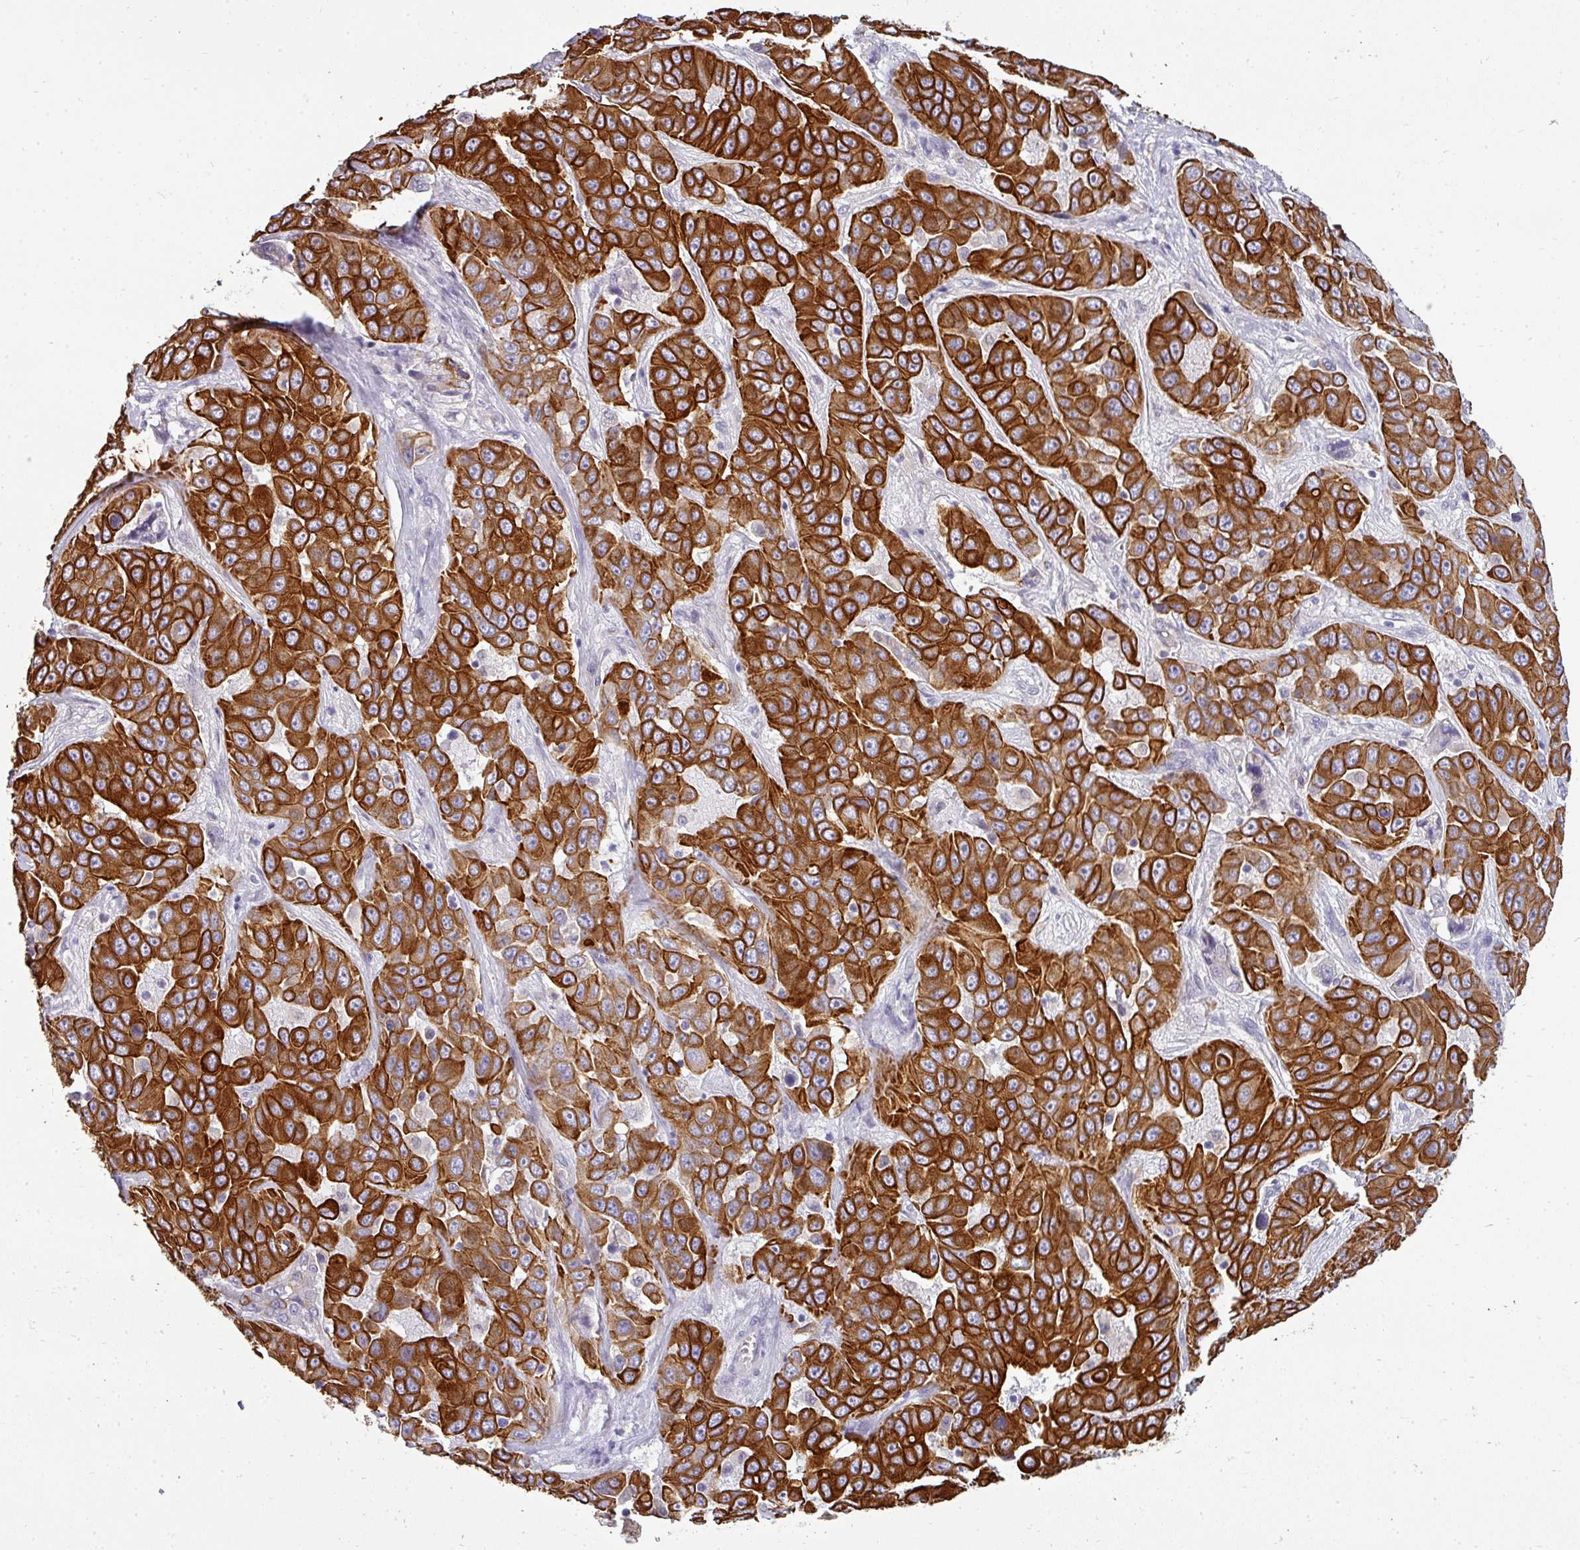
{"staining": {"intensity": "strong", "quantity": ">75%", "location": "cytoplasmic/membranous"}, "tissue": "liver cancer", "cell_type": "Tumor cells", "image_type": "cancer", "snomed": [{"axis": "morphology", "description": "Cholangiocarcinoma"}, {"axis": "topography", "description": "Liver"}], "caption": "Liver cholangiocarcinoma tissue displays strong cytoplasmic/membranous staining in about >75% of tumor cells, visualized by immunohistochemistry.", "gene": "ASXL3", "patient": {"sex": "female", "age": 52}}